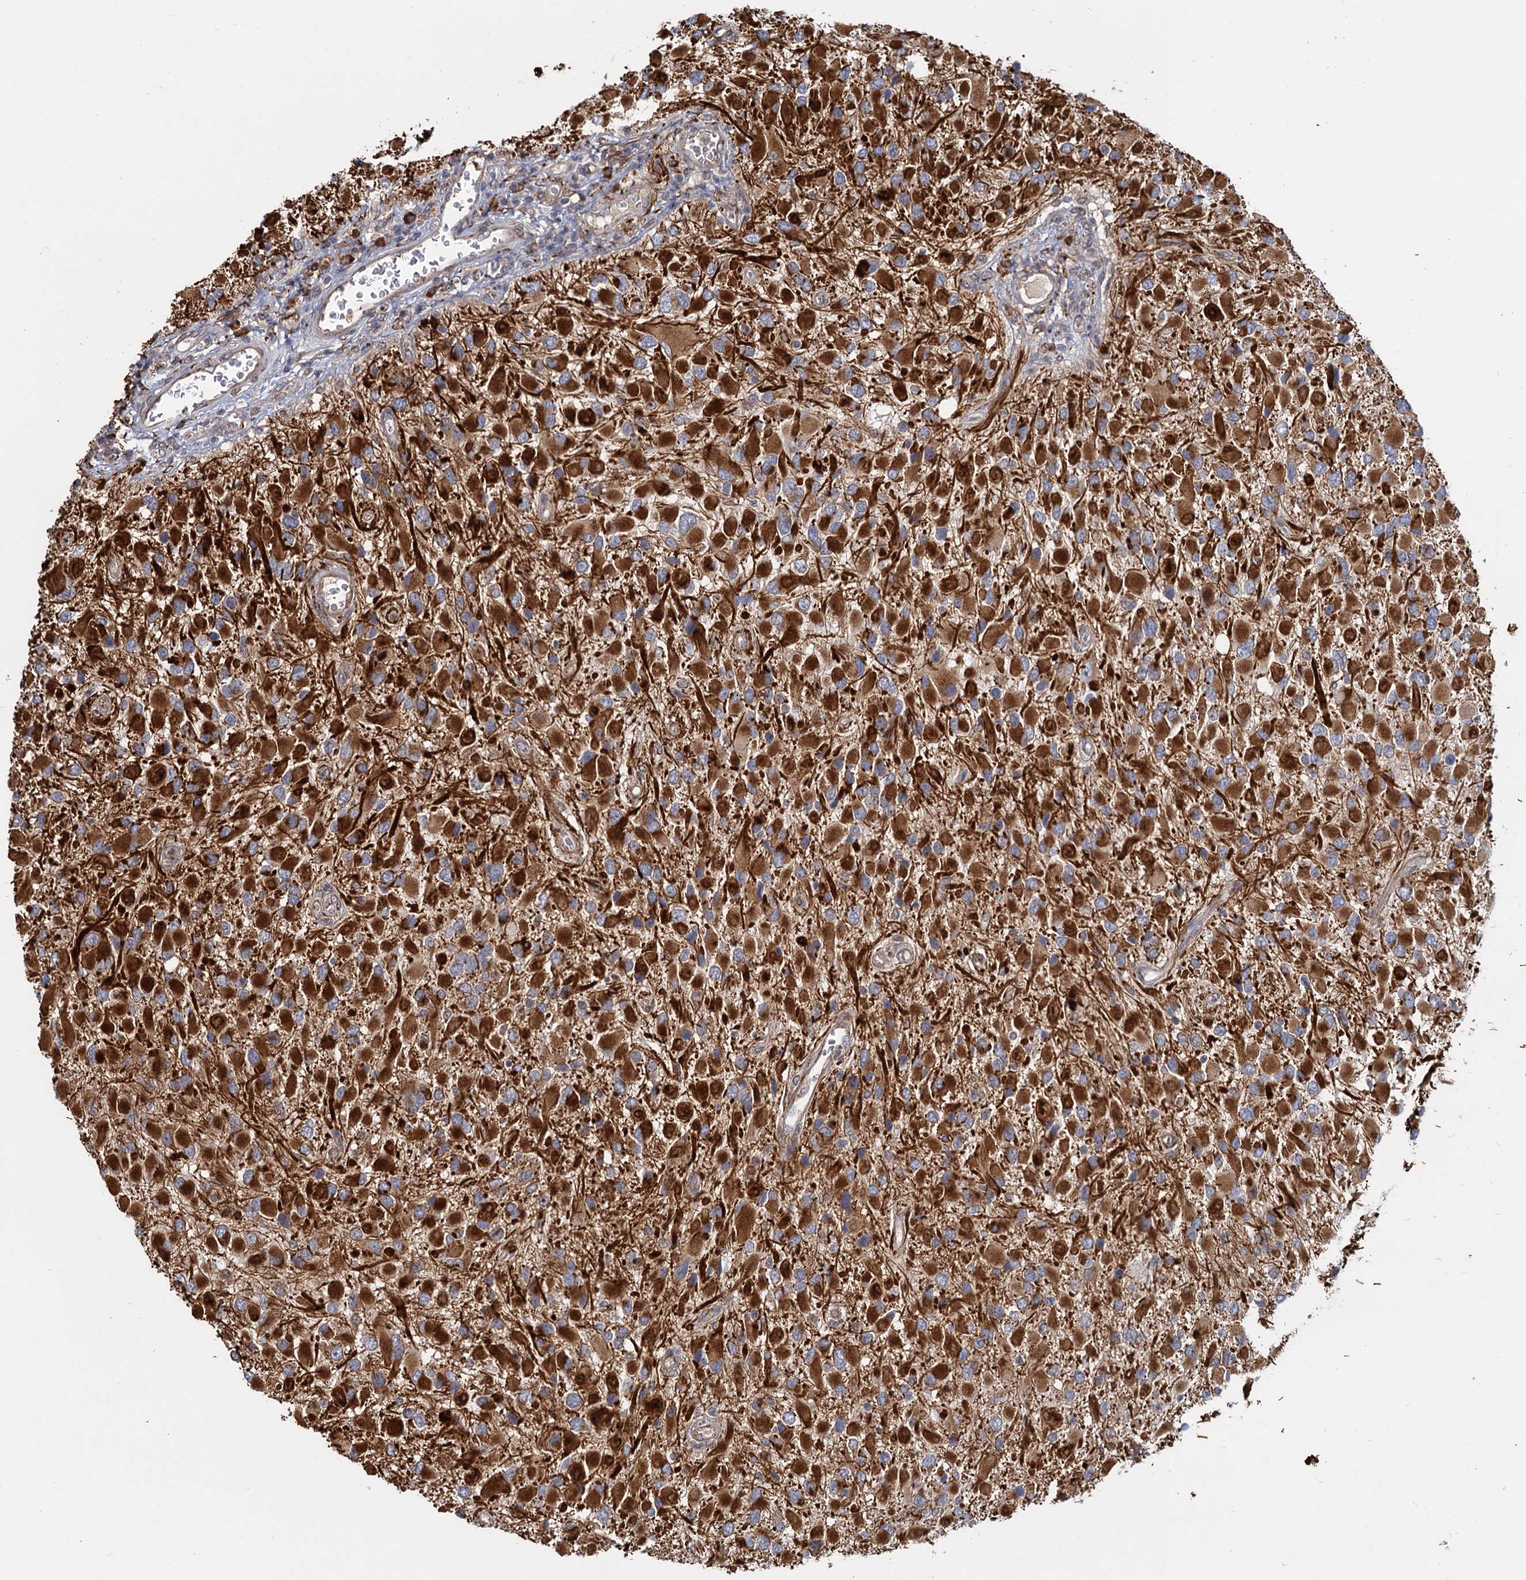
{"staining": {"intensity": "strong", "quantity": "25%-75%", "location": "cytoplasmic/membranous"}, "tissue": "glioma", "cell_type": "Tumor cells", "image_type": "cancer", "snomed": [{"axis": "morphology", "description": "Glioma, malignant, High grade"}, {"axis": "topography", "description": "Brain"}], "caption": "Immunohistochemistry (IHC) staining of high-grade glioma (malignant), which reveals high levels of strong cytoplasmic/membranous positivity in approximately 25%-75% of tumor cells indicating strong cytoplasmic/membranous protein positivity. The staining was performed using DAB (brown) for protein detection and nuclei were counterstained in hematoxylin (blue).", "gene": "LRRC51", "patient": {"sex": "male", "age": 53}}